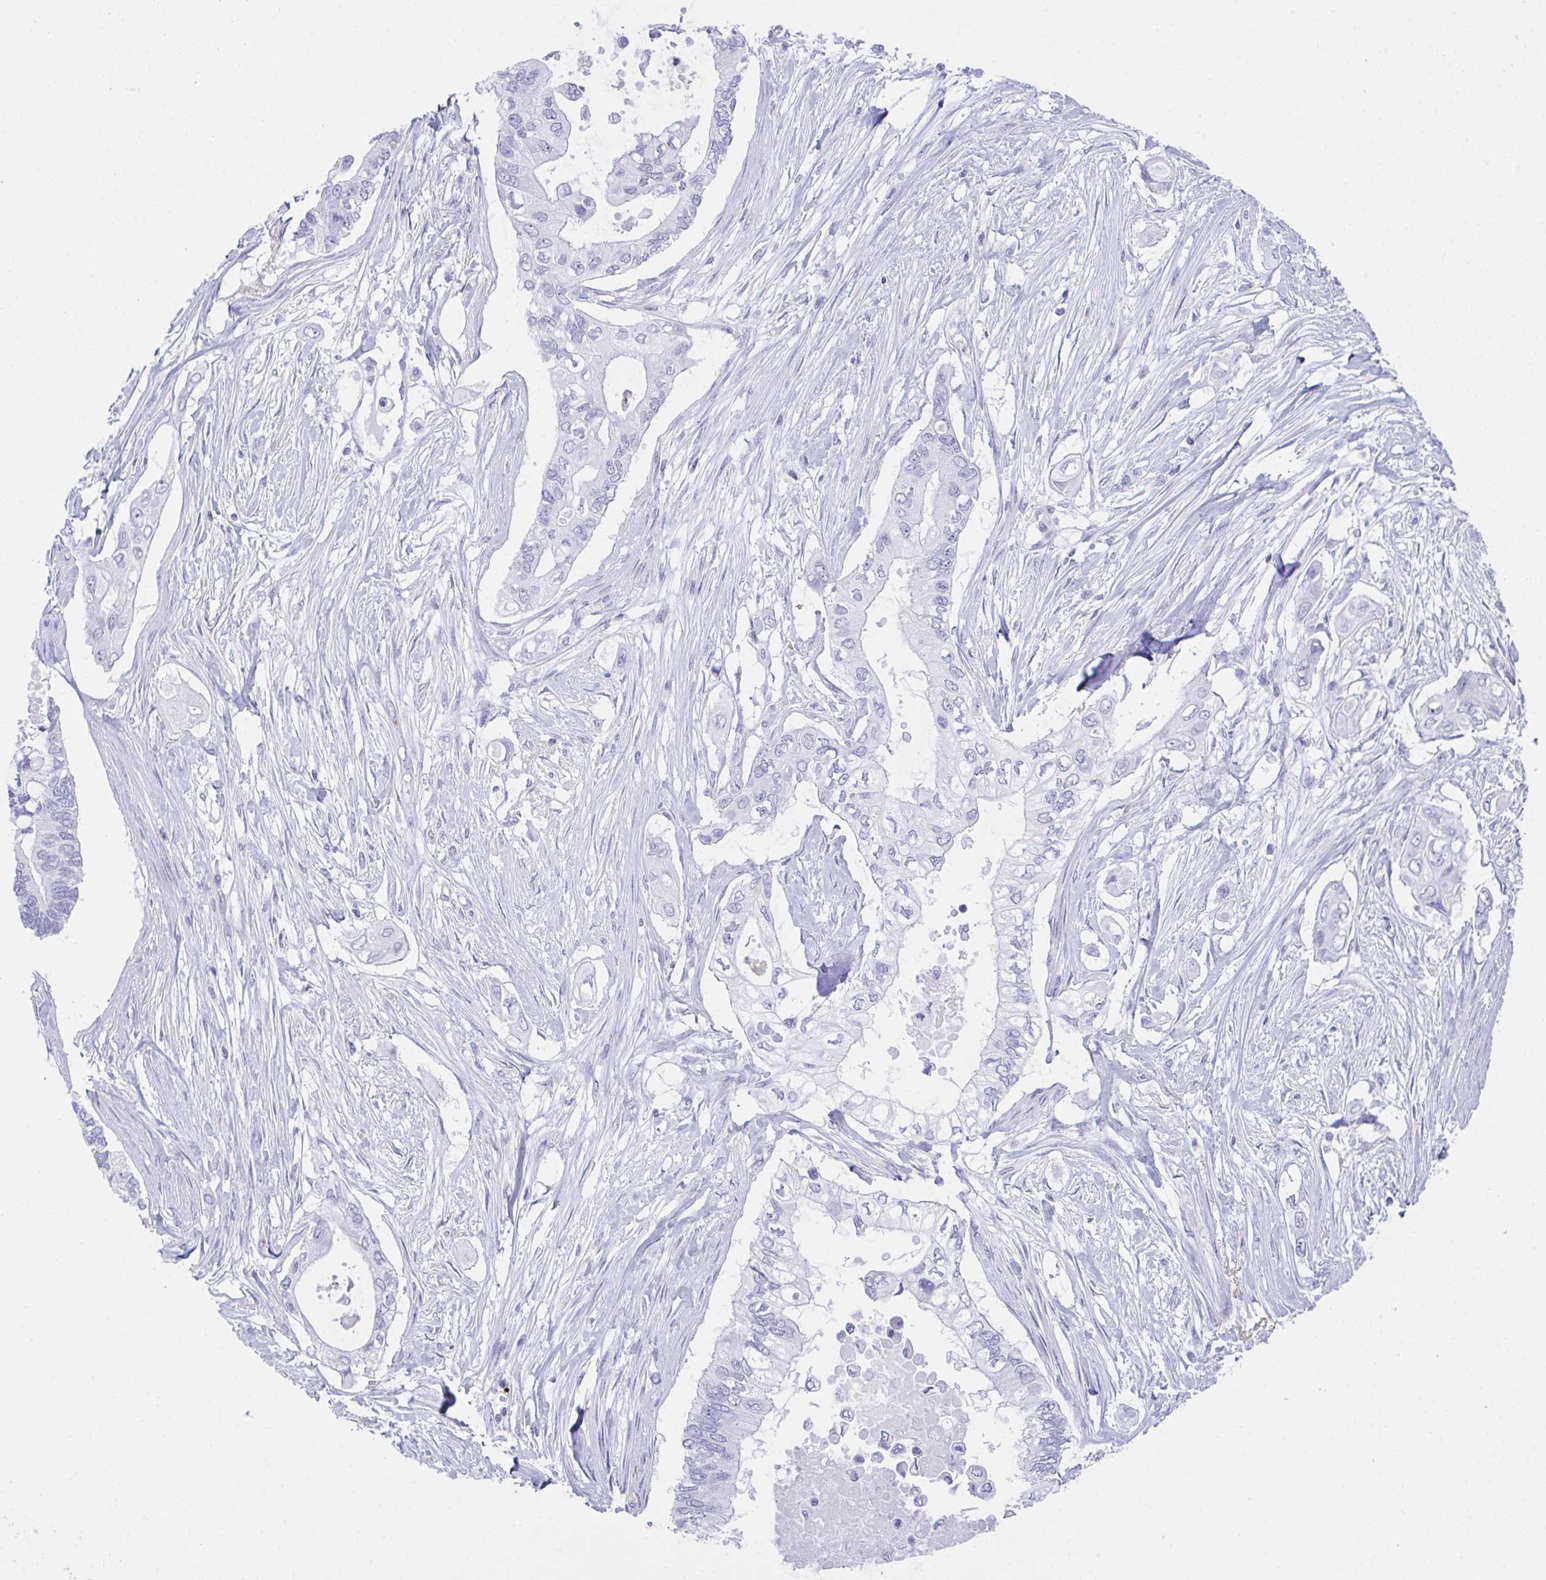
{"staining": {"intensity": "negative", "quantity": "none", "location": "none"}, "tissue": "pancreatic cancer", "cell_type": "Tumor cells", "image_type": "cancer", "snomed": [{"axis": "morphology", "description": "Adenocarcinoma, NOS"}, {"axis": "topography", "description": "Pancreas"}], "caption": "Protein analysis of pancreatic adenocarcinoma displays no significant expression in tumor cells. (Stains: DAB (3,3'-diaminobenzidine) immunohistochemistry with hematoxylin counter stain, Microscopy: brightfield microscopy at high magnification).", "gene": "KMT2E", "patient": {"sex": "female", "age": 63}}